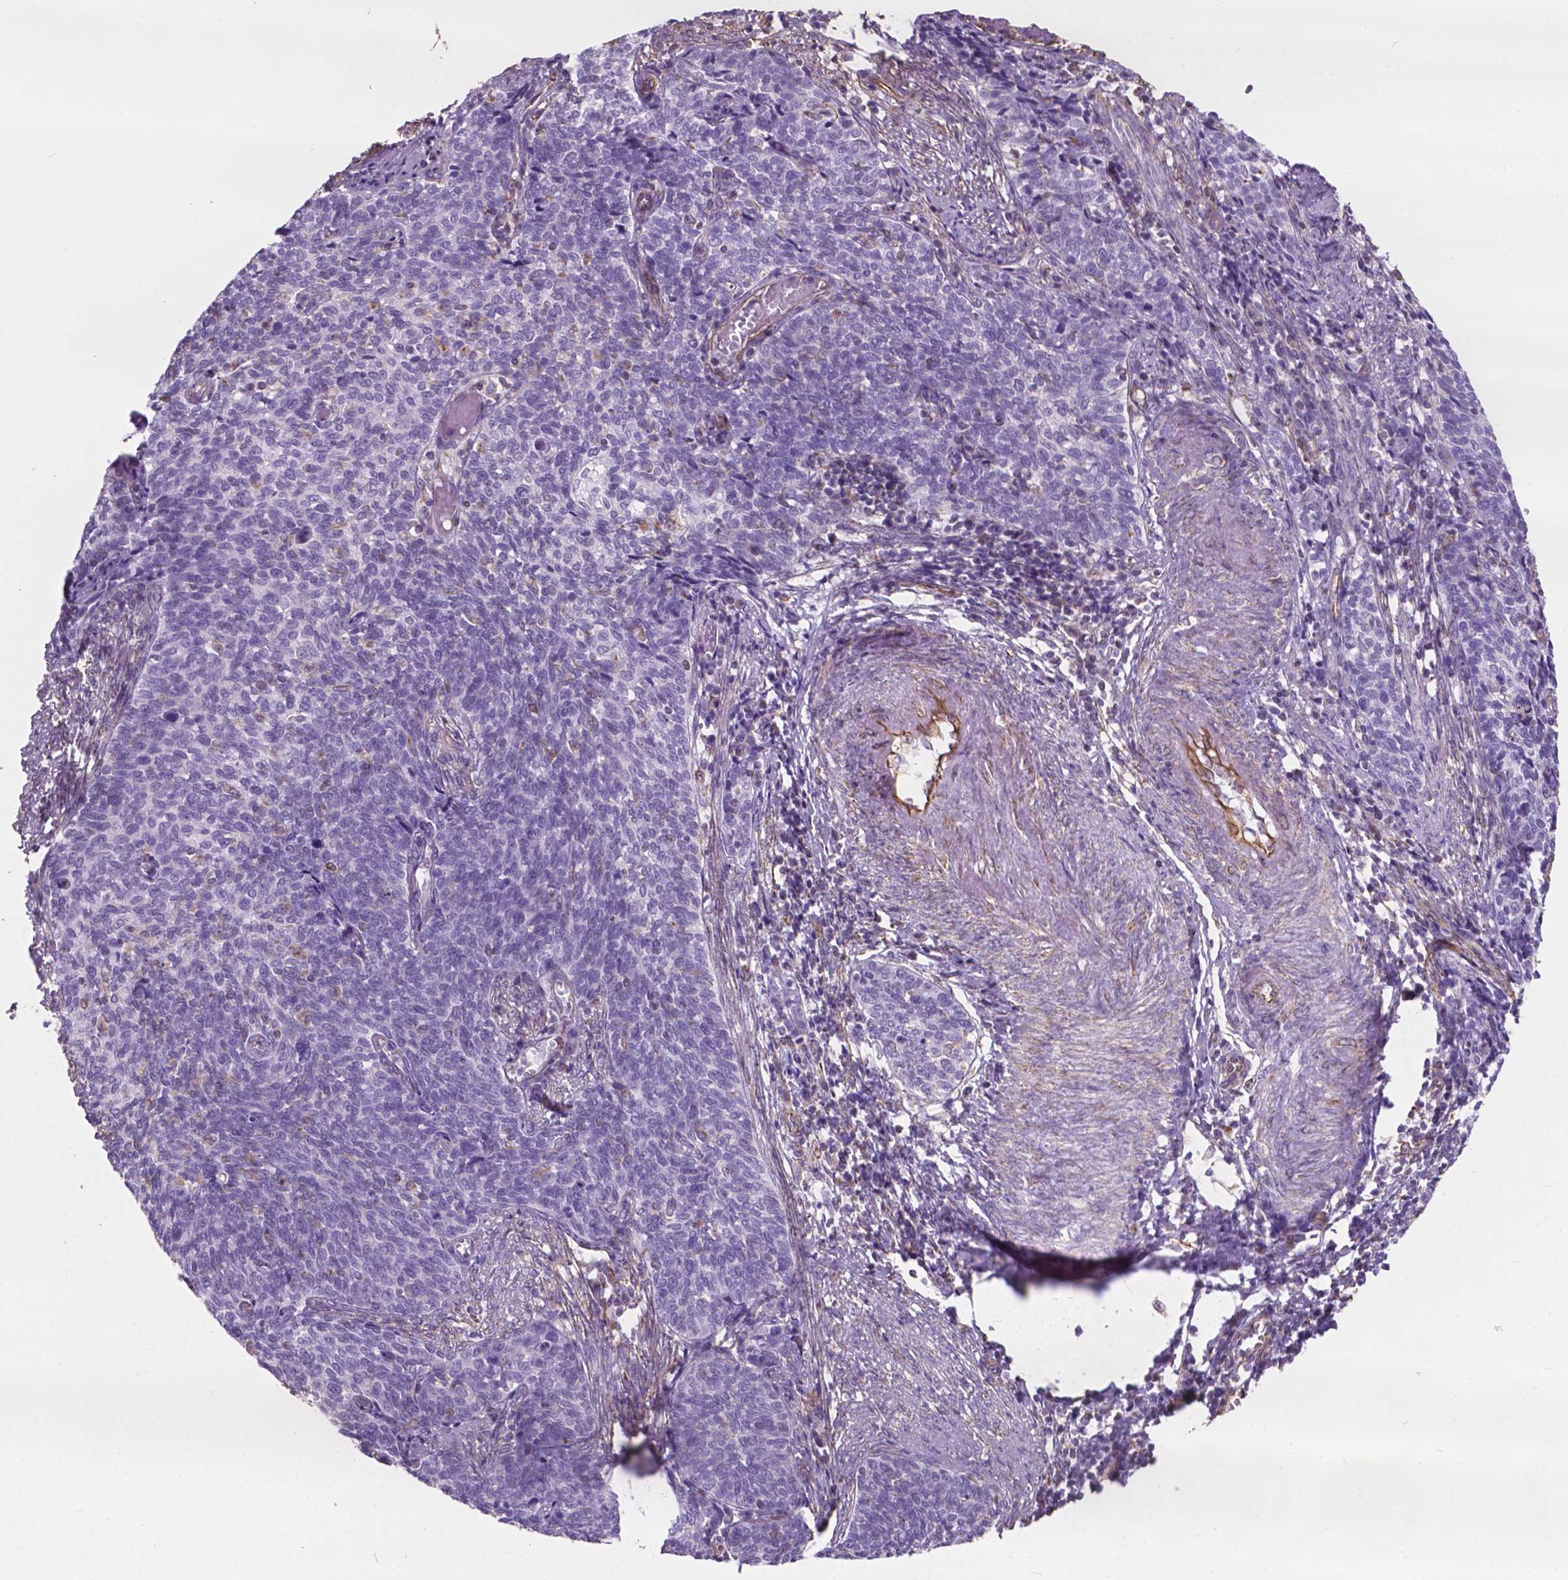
{"staining": {"intensity": "negative", "quantity": "none", "location": "none"}, "tissue": "cervical cancer", "cell_type": "Tumor cells", "image_type": "cancer", "snomed": [{"axis": "morphology", "description": "Squamous cell carcinoma, NOS"}, {"axis": "topography", "description": "Cervix"}], "caption": "IHC of human squamous cell carcinoma (cervical) displays no staining in tumor cells.", "gene": "AMOT", "patient": {"sex": "female", "age": 39}}